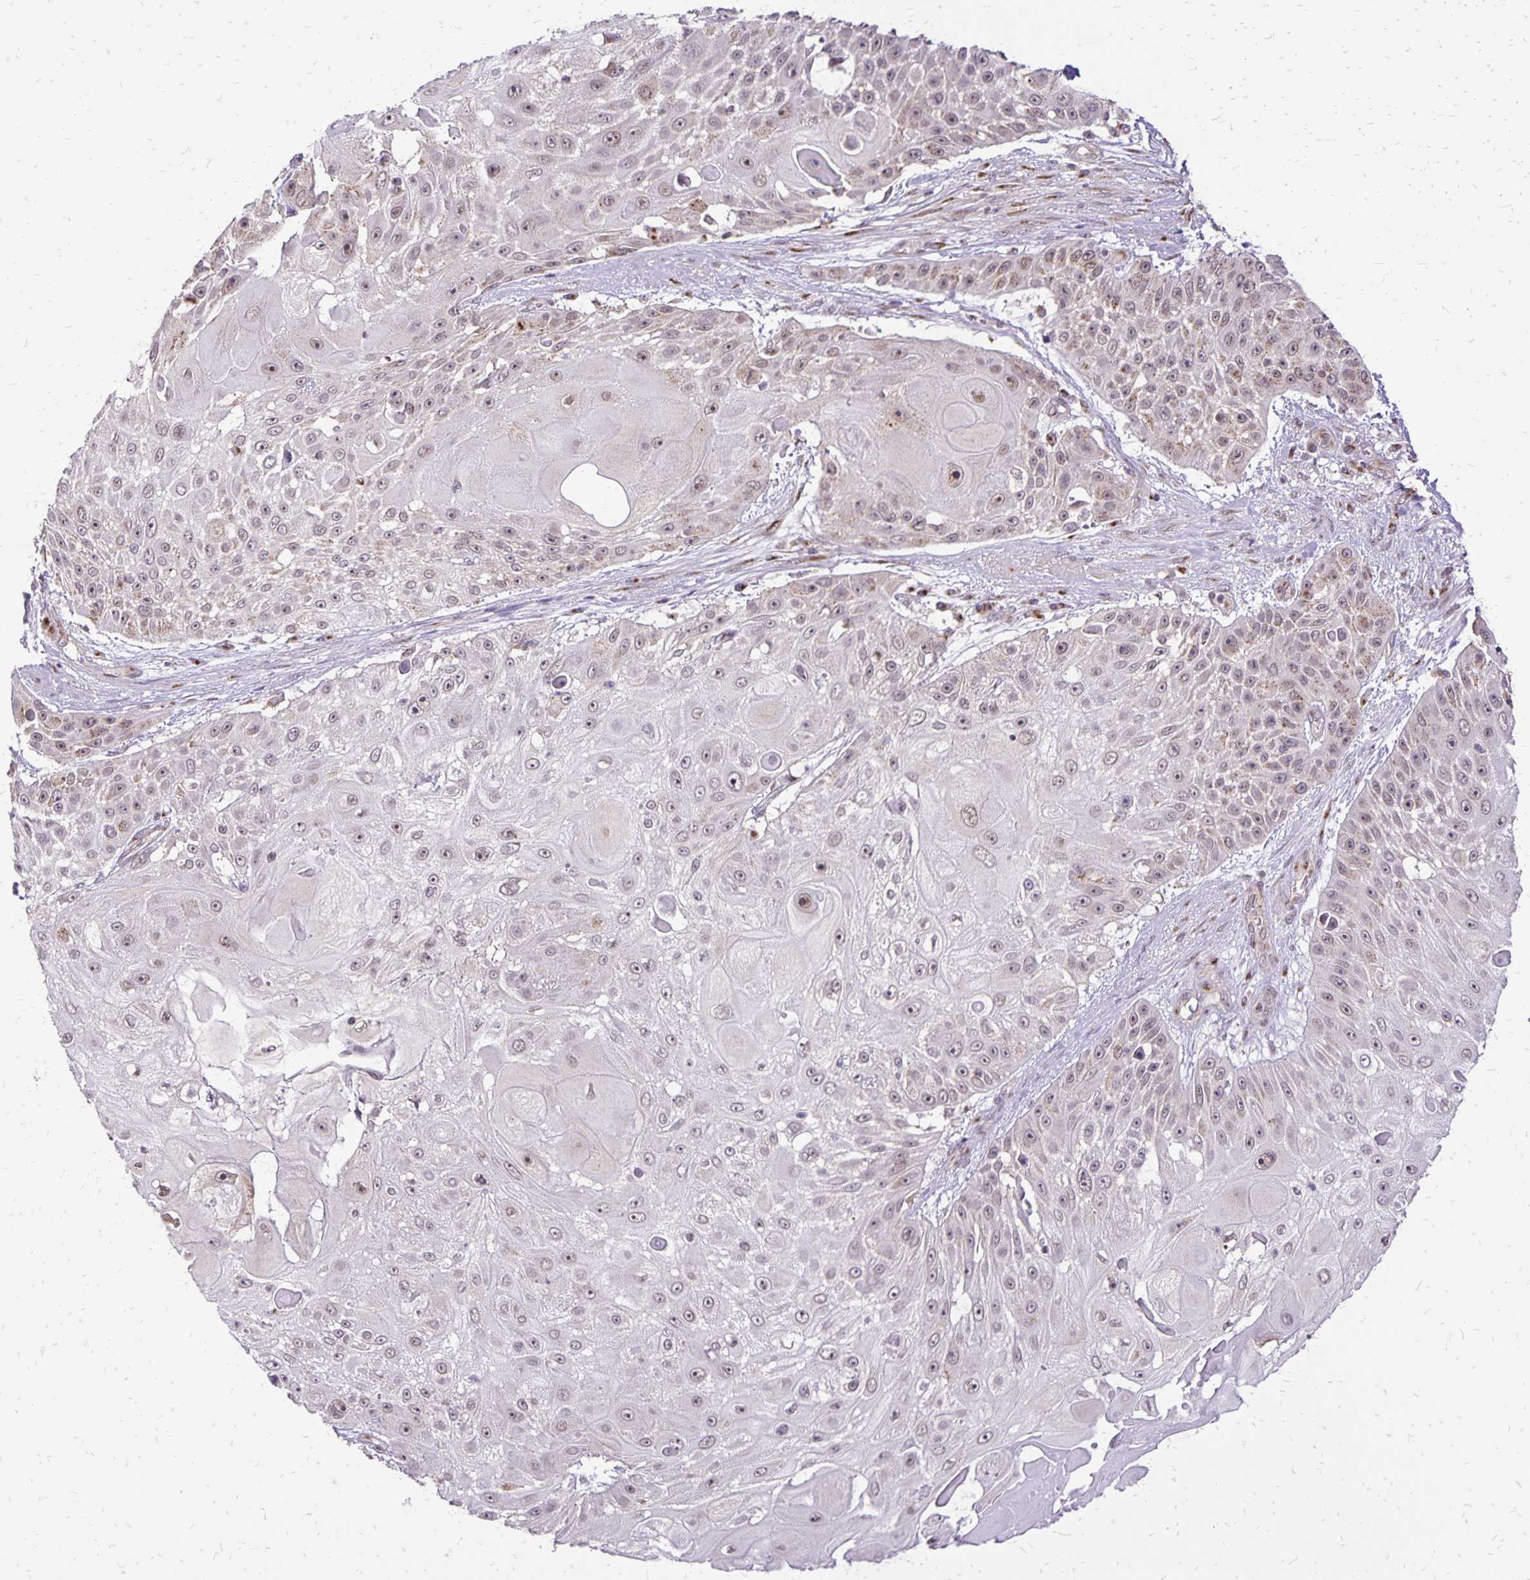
{"staining": {"intensity": "weak", "quantity": "25%-75%", "location": "cytoplasmic/membranous"}, "tissue": "skin cancer", "cell_type": "Tumor cells", "image_type": "cancer", "snomed": [{"axis": "morphology", "description": "Squamous cell carcinoma, NOS"}, {"axis": "topography", "description": "Skin"}], "caption": "The histopathology image shows immunohistochemical staining of skin cancer (squamous cell carcinoma). There is weak cytoplasmic/membranous positivity is appreciated in approximately 25%-75% of tumor cells.", "gene": "GOLGA5", "patient": {"sex": "female", "age": 86}}